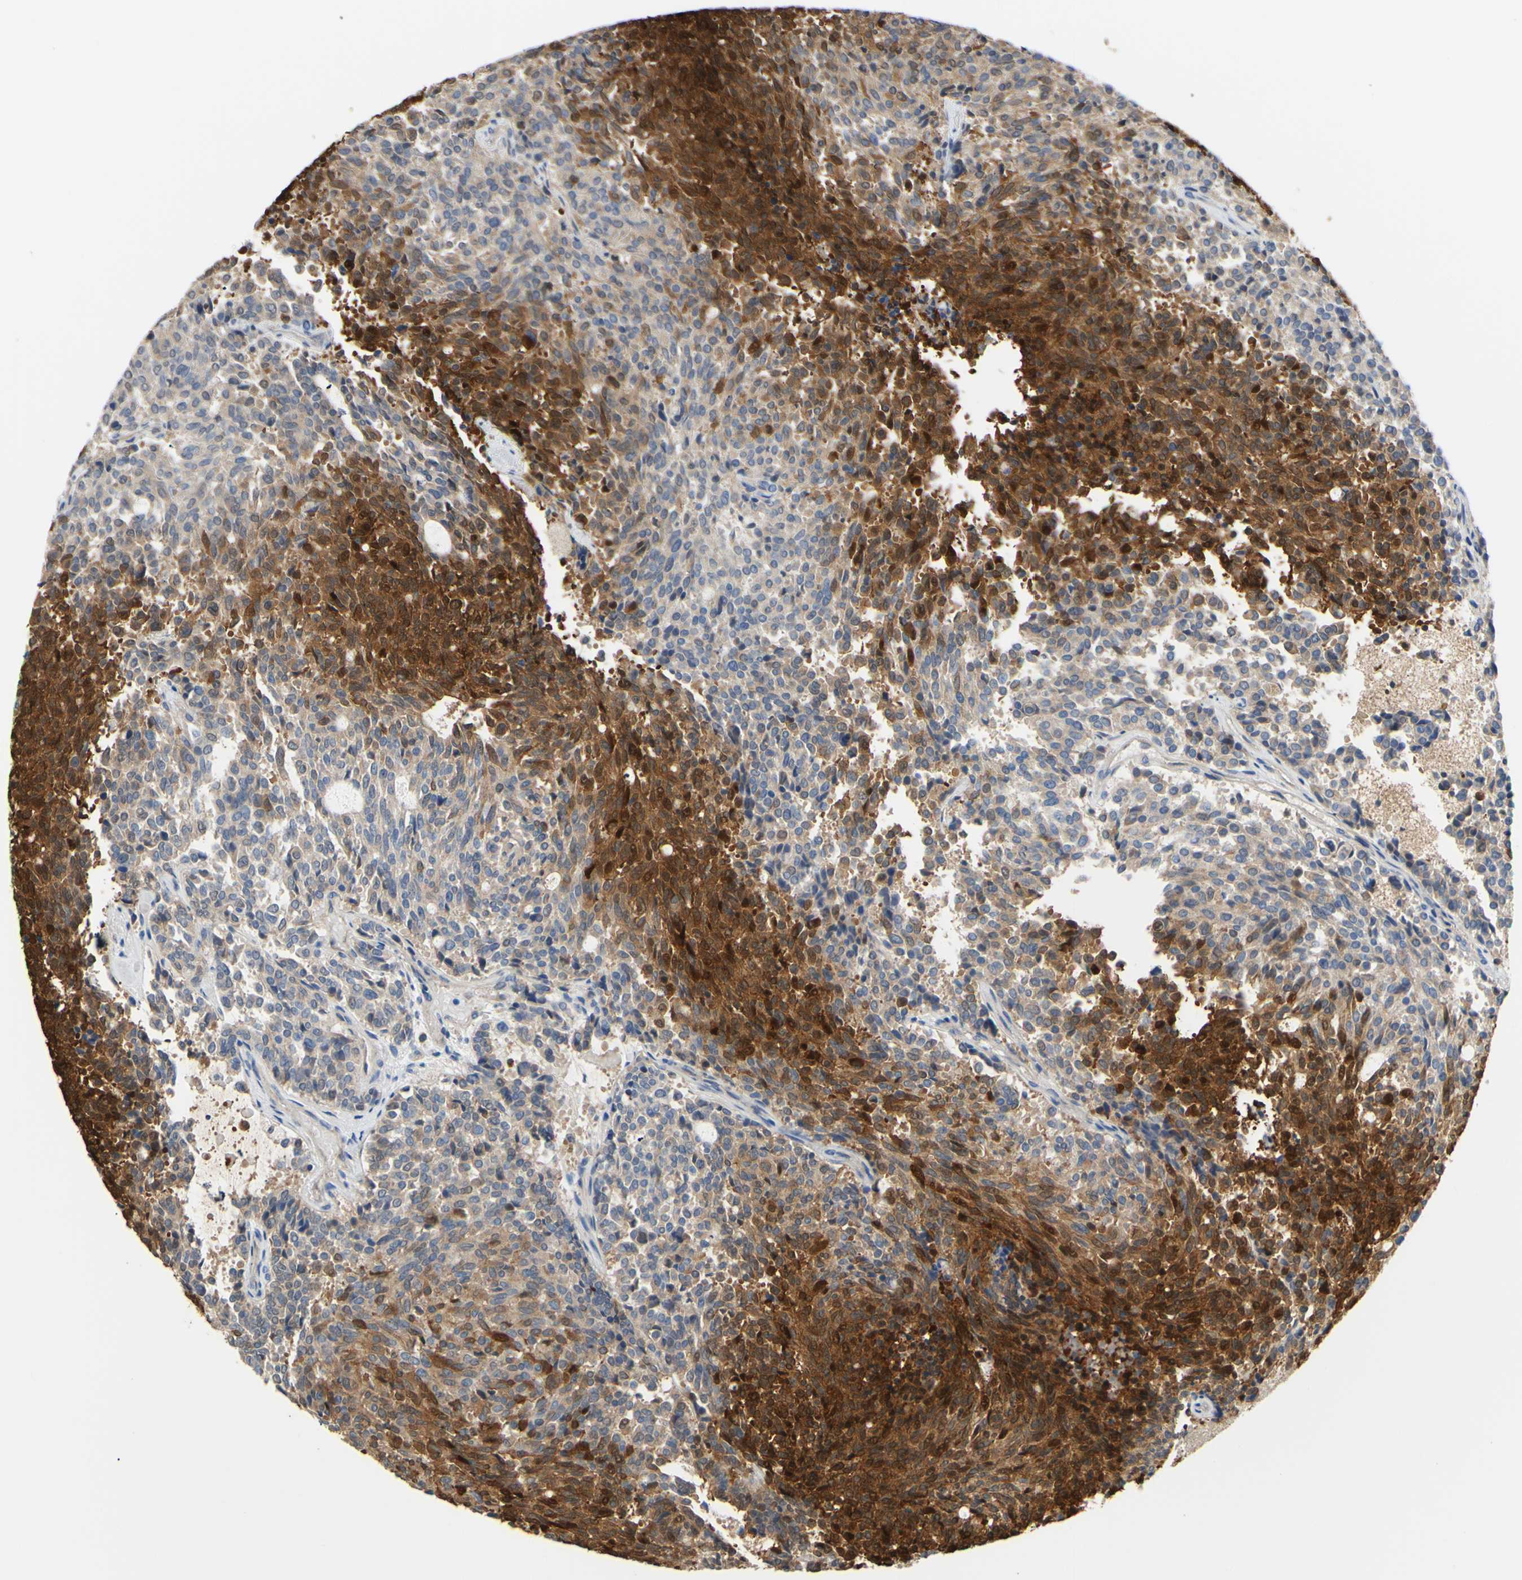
{"staining": {"intensity": "strong", "quantity": "25%-75%", "location": "cytoplasmic/membranous,nuclear"}, "tissue": "carcinoid", "cell_type": "Tumor cells", "image_type": "cancer", "snomed": [{"axis": "morphology", "description": "Carcinoid, malignant, NOS"}, {"axis": "topography", "description": "Pancreas"}], "caption": "Brown immunohistochemical staining in human carcinoid demonstrates strong cytoplasmic/membranous and nuclear expression in approximately 25%-75% of tumor cells.", "gene": "UPK3B", "patient": {"sex": "female", "age": 54}}